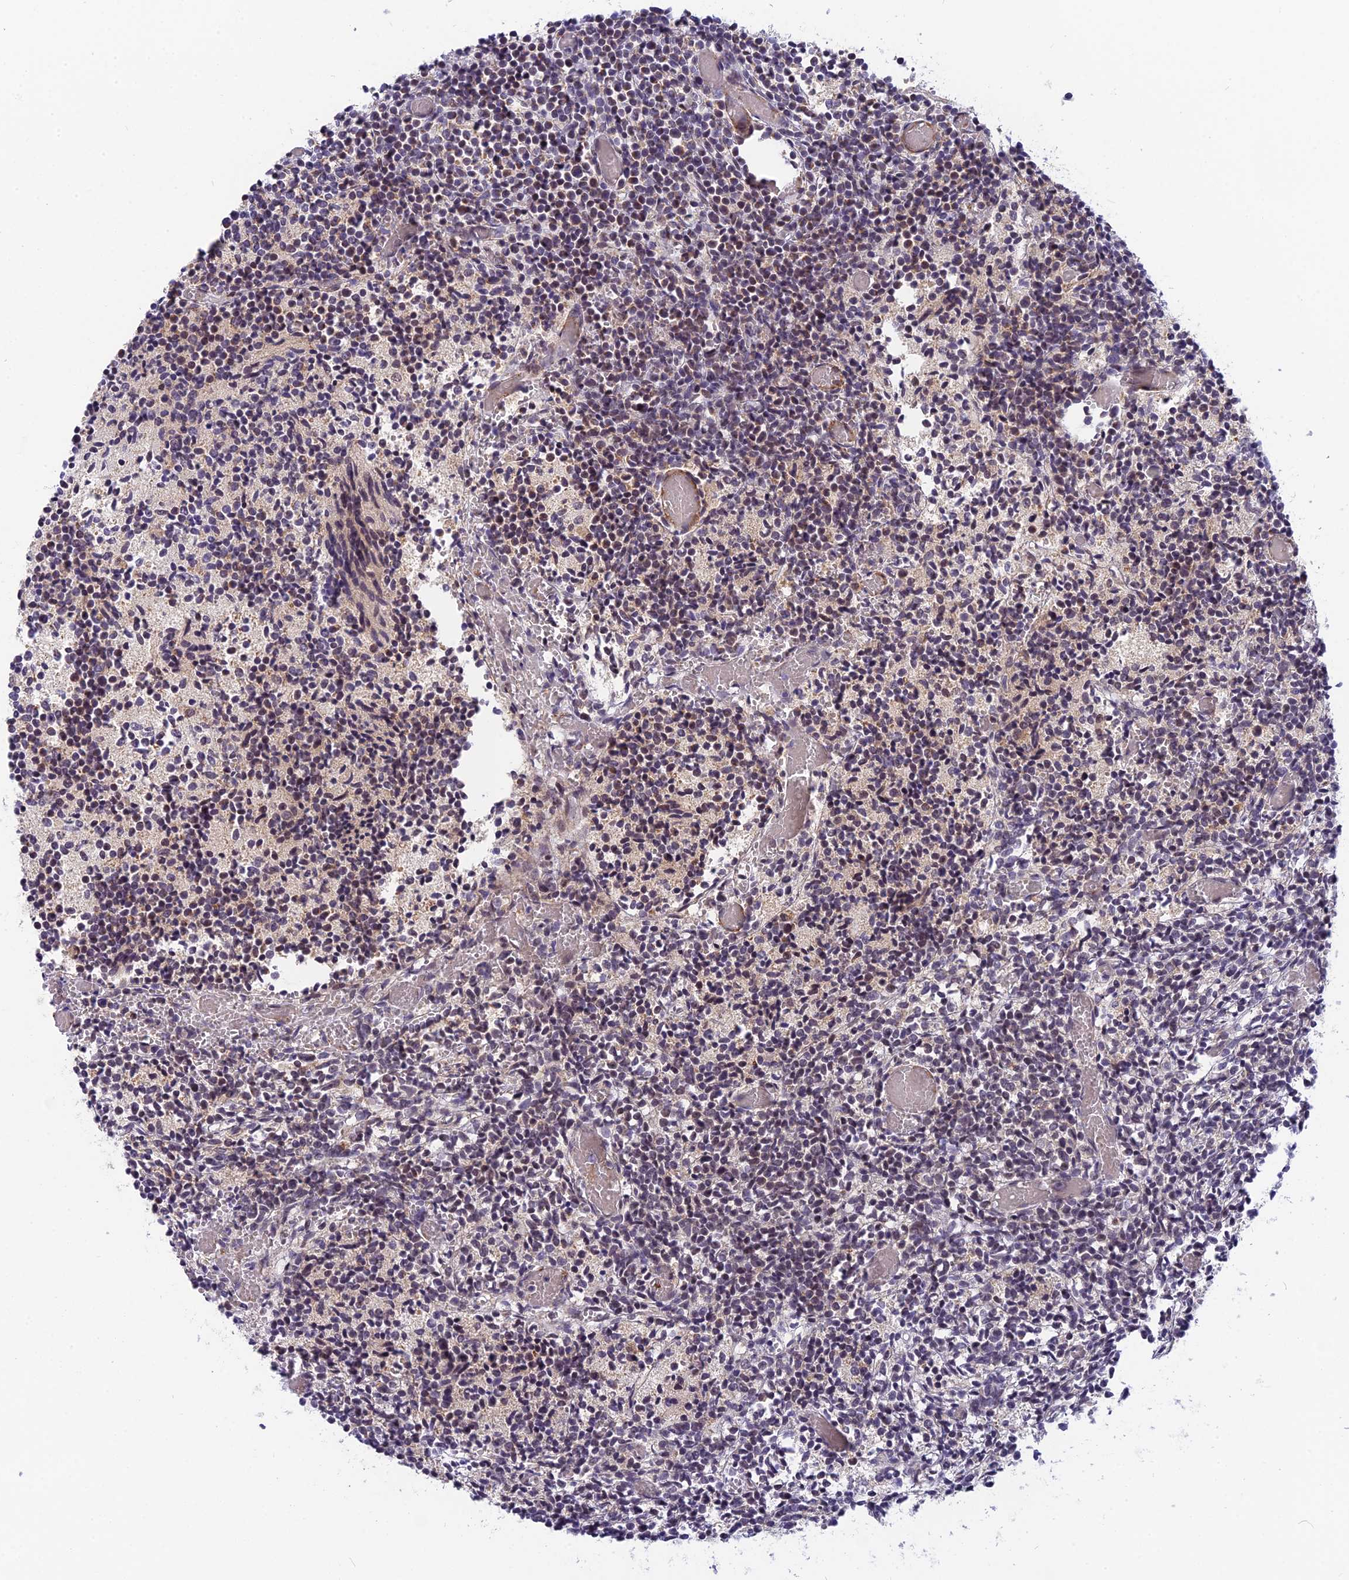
{"staining": {"intensity": "weak", "quantity": "<25%", "location": "cytoplasmic/membranous,nuclear"}, "tissue": "glioma", "cell_type": "Tumor cells", "image_type": "cancer", "snomed": [{"axis": "morphology", "description": "Glioma, malignant, Low grade"}, {"axis": "topography", "description": "Brain"}], "caption": "IHC image of human glioma stained for a protein (brown), which demonstrates no staining in tumor cells.", "gene": "CMC1", "patient": {"sex": "female", "age": 1}}